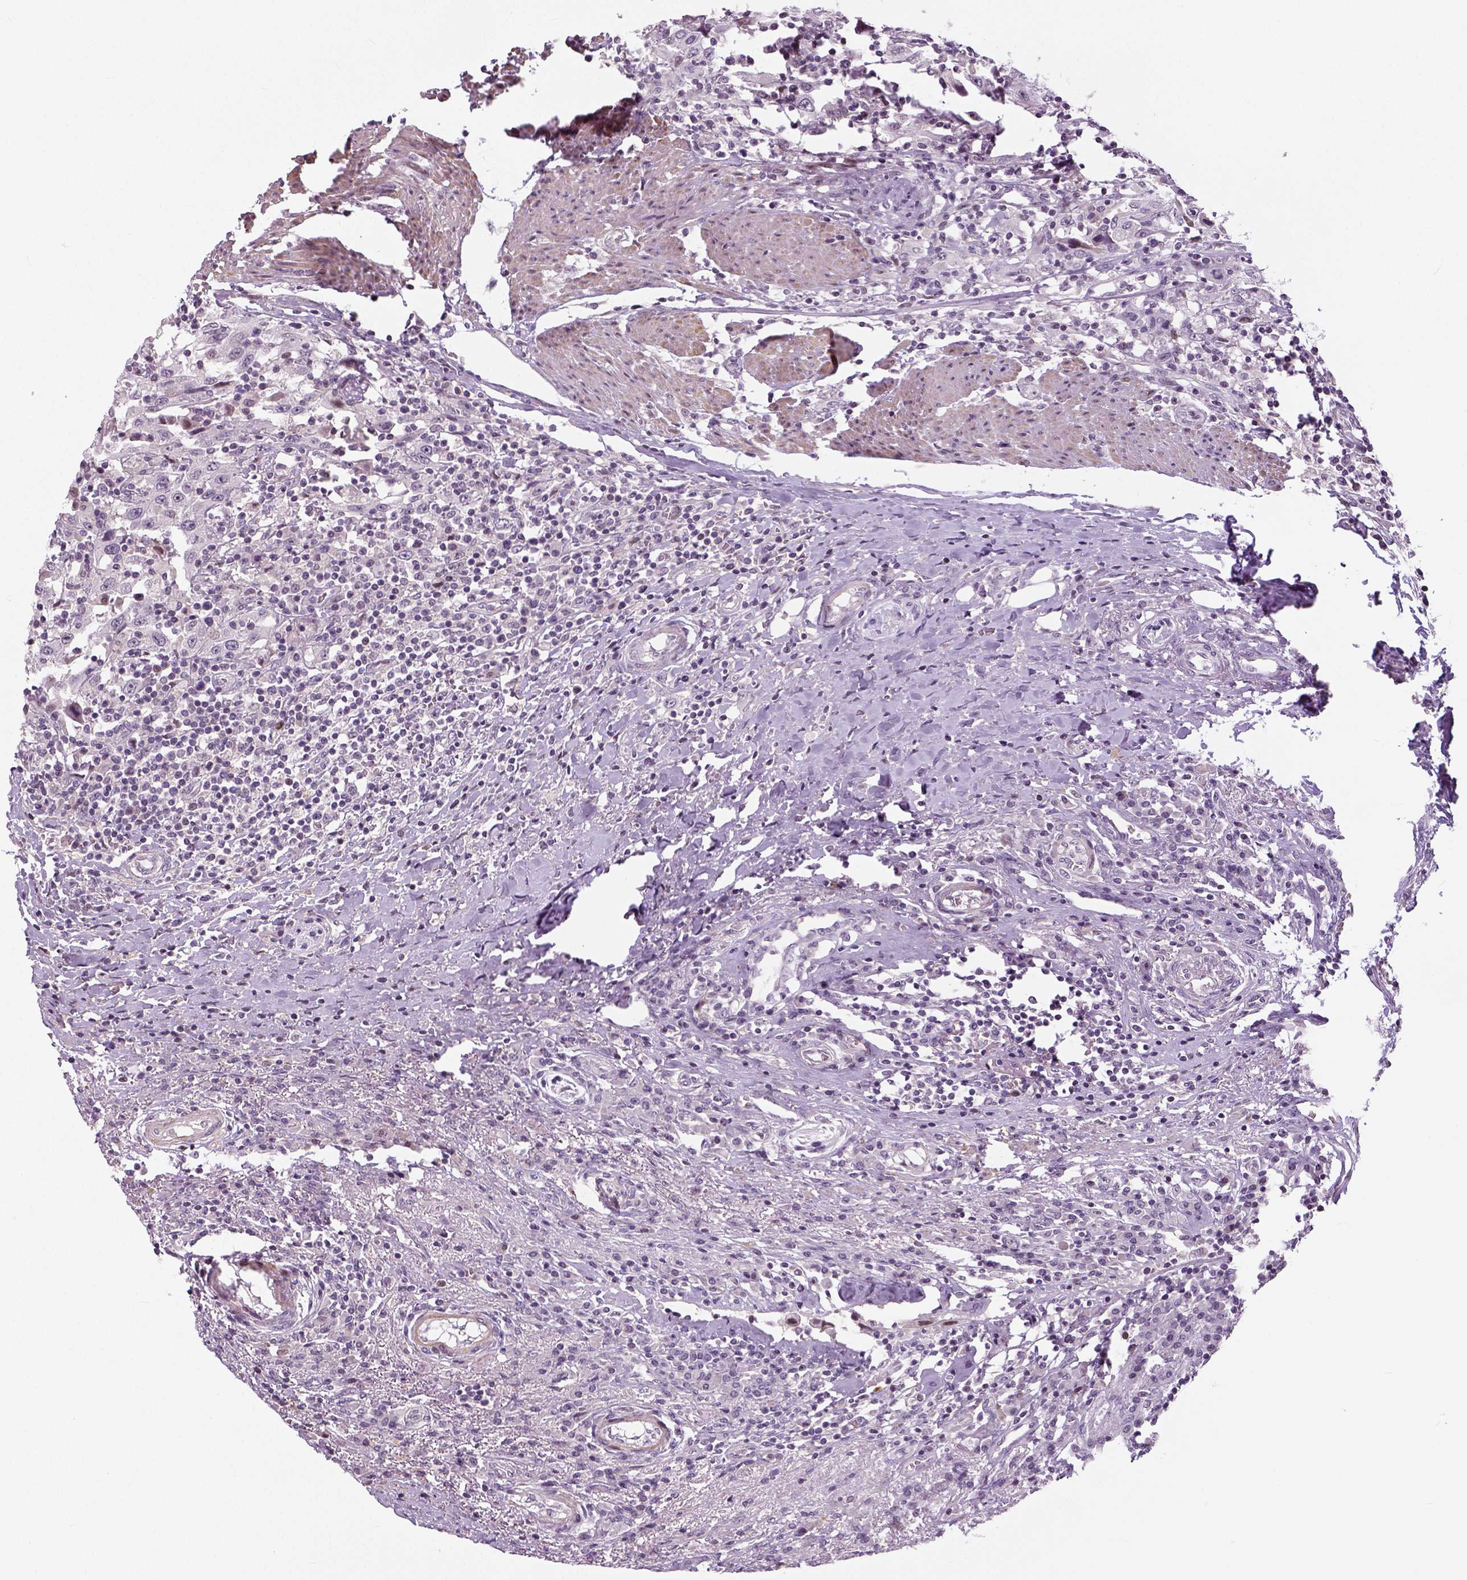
{"staining": {"intensity": "negative", "quantity": "none", "location": "none"}, "tissue": "urothelial cancer", "cell_type": "Tumor cells", "image_type": "cancer", "snomed": [{"axis": "morphology", "description": "Urothelial carcinoma, High grade"}, {"axis": "topography", "description": "Urinary bladder"}], "caption": "High power microscopy photomicrograph of an IHC photomicrograph of urothelial cancer, revealing no significant staining in tumor cells.", "gene": "NECAB1", "patient": {"sex": "male", "age": 61}}